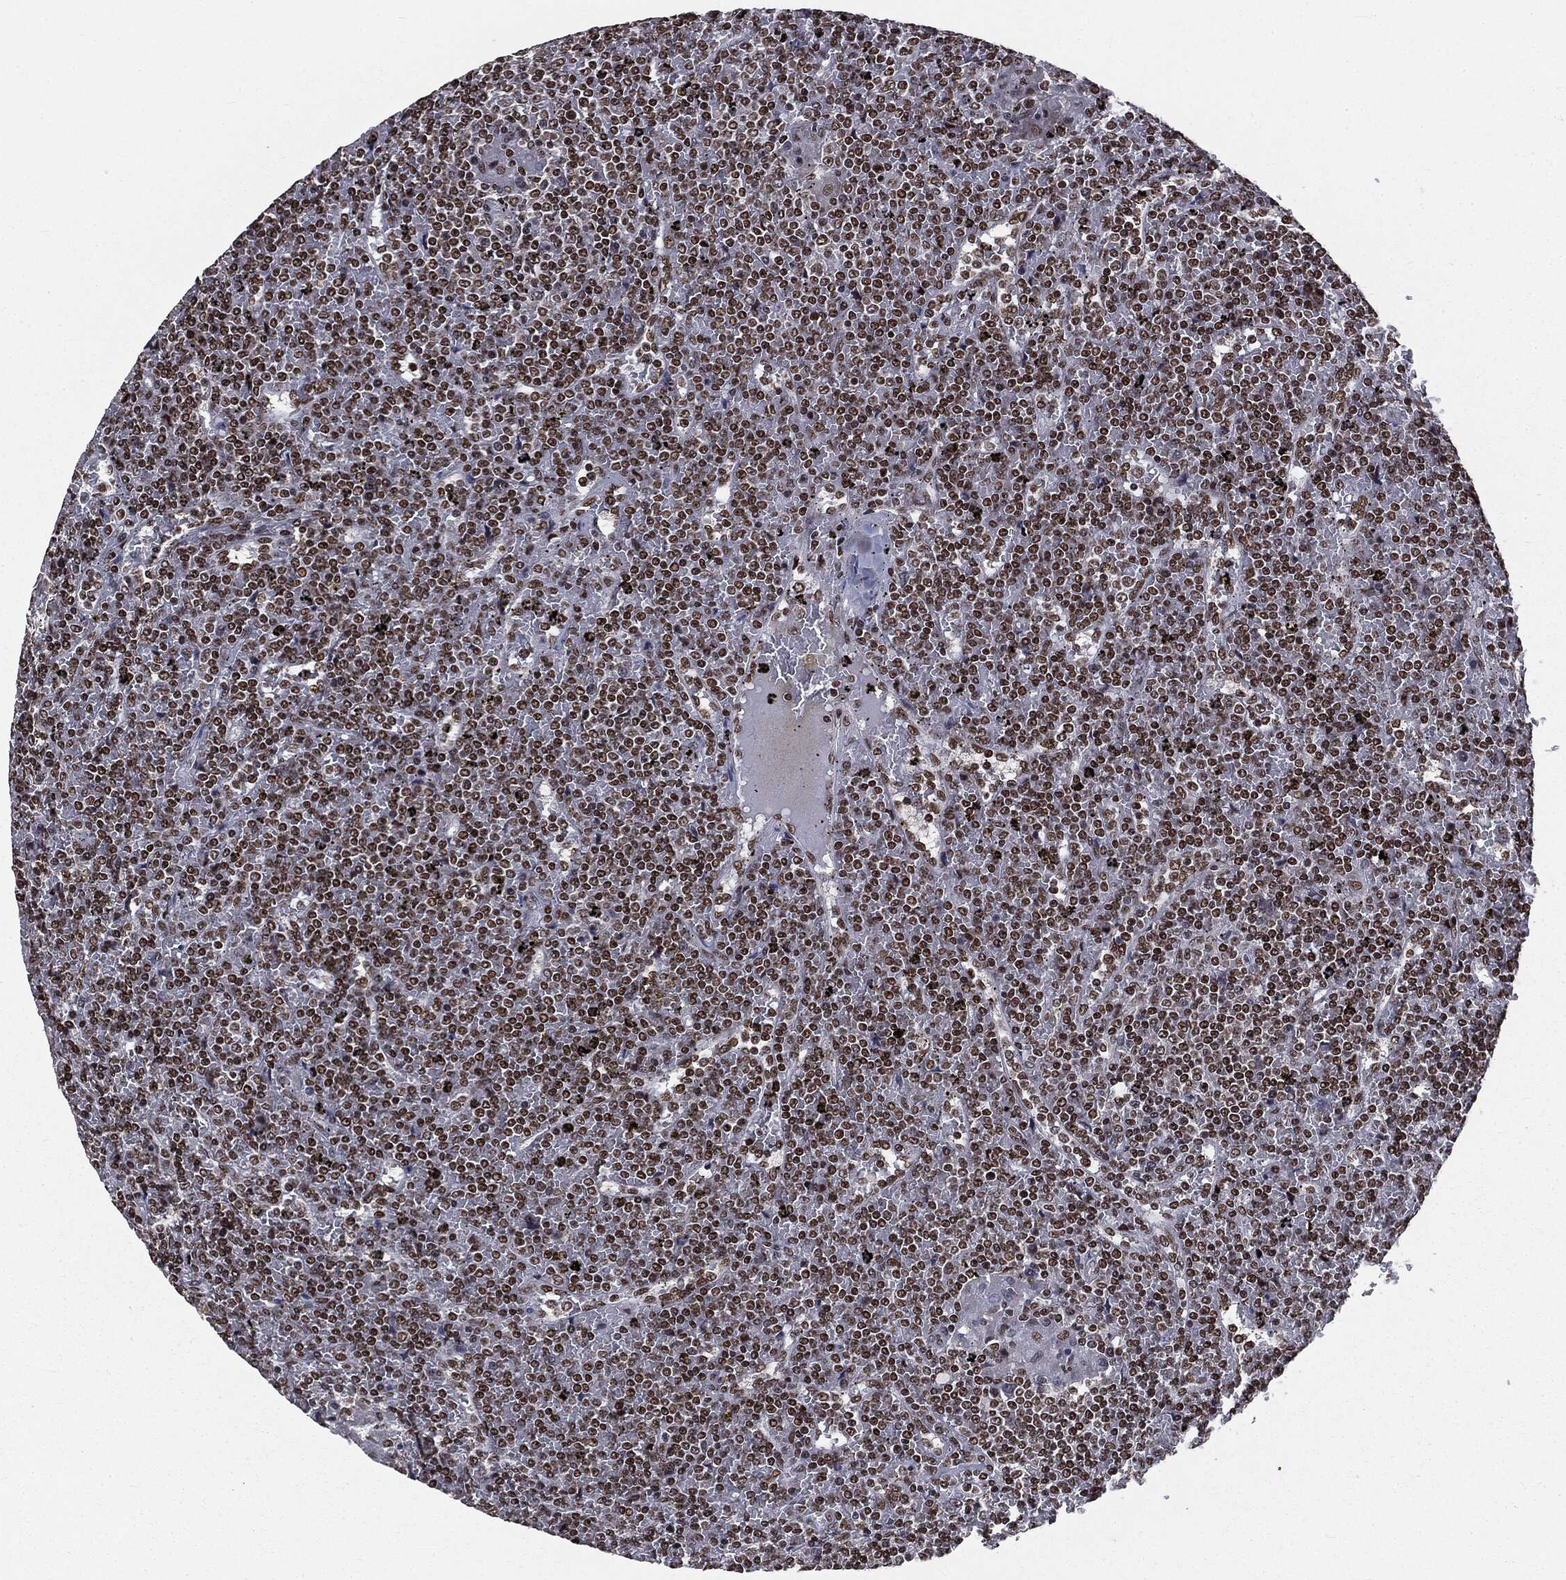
{"staining": {"intensity": "strong", "quantity": ">75%", "location": "nuclear"}, "tissue": "lymphoma", "cell_type": "Tumor cells", "image_type": "cancer", "snomed": [{"axis": "morphology", "description": "Malignant lymphoma, non-Hodgkin's type, Low grade"}, {"axis": "topography", "description": "Spleen"}], "caption": "The immunohistochemical stain shows strong nuclear staining in tumor cells of lymphoma tissue.", "gene": "DPH2", "patient": {"sex": "female", "age": 19}}